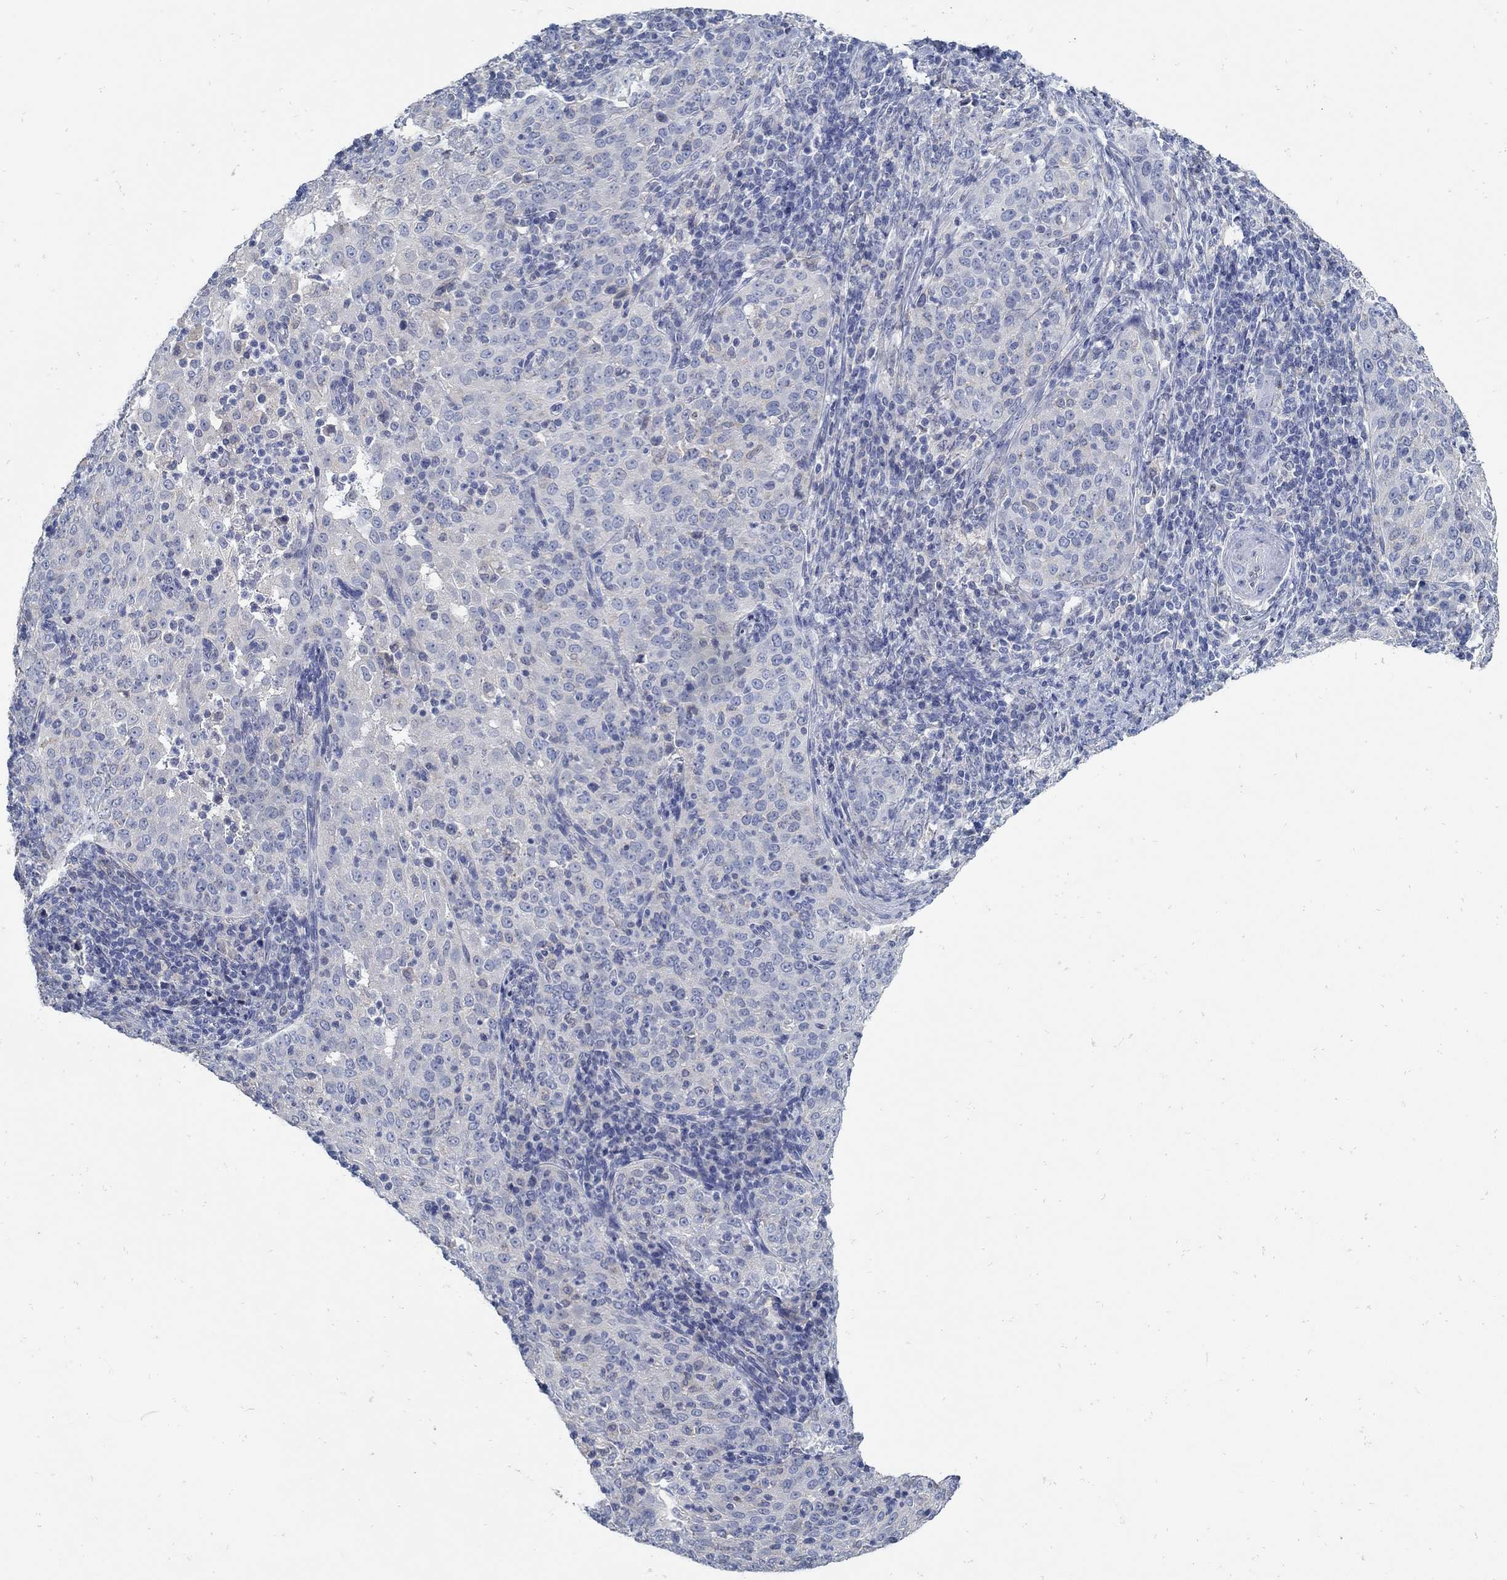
{"staining": {"intensity": "negative", "quantity": "none", "location": "none"}, "tissue": "cervical cancer", "cell_type": "Tumor cells", "image_type": "cancer", "snomed": [{"axis": "morphology", "description": "Squamous cell carcinoma, NOS"}, {"axis": "topography", "description": "Cervix"}], "caption": "Tumor cells show no significant protein expression in squamous cell carcinoma (cervical). (Brightfield microscopy of DAB (3,3'-diaminobenzidine) immunohistochemistry at high magnification).", "gene": "ZFAND4", "patient": {"sex": "female", "age": 51}}